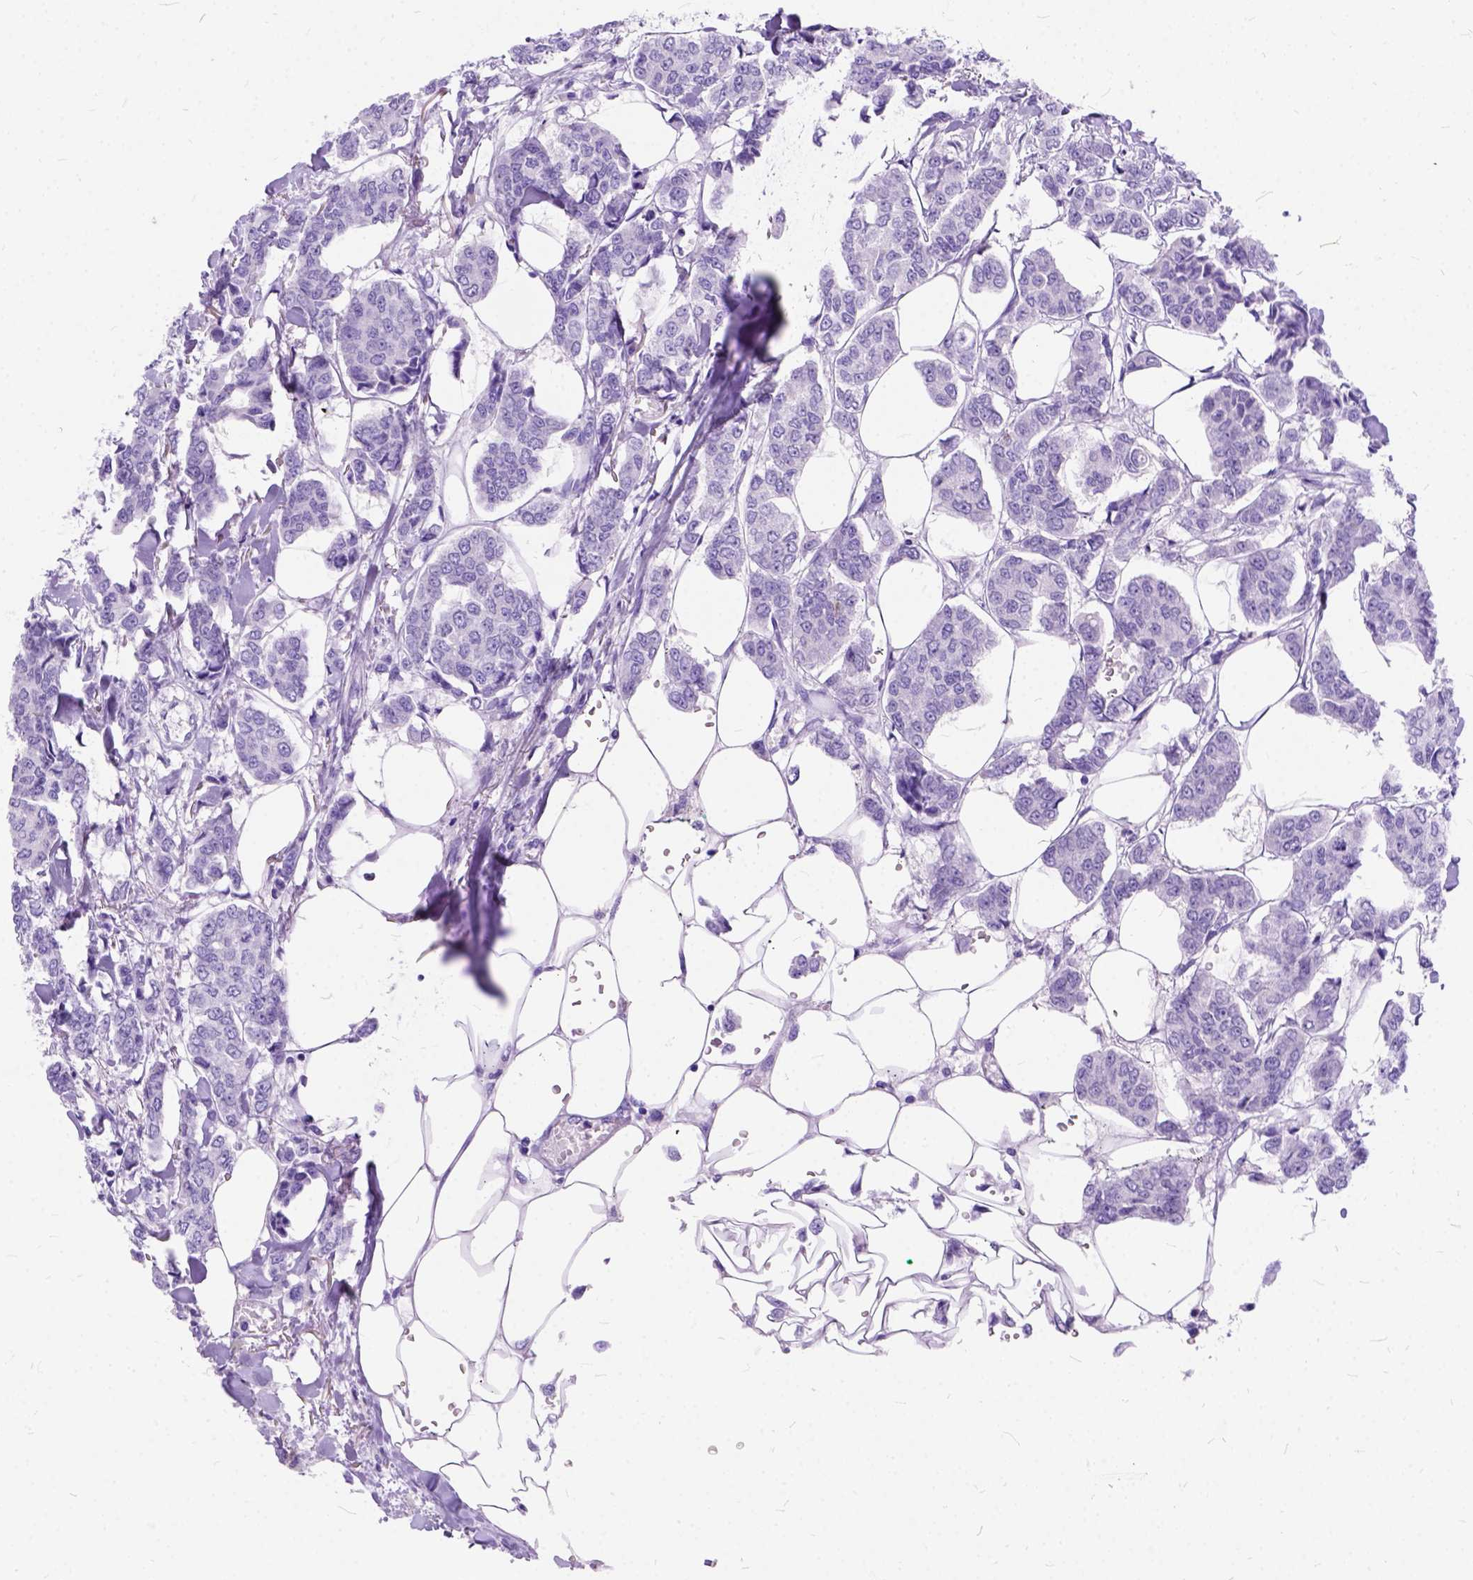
{"staining": {"intensity": "negative", "quantity": "none", "location": "none"}, "tissue": "breast cancer", "cell_type": "Tumor cells", "image_type": "cancer", "snomed": [{"axis": "morphology", "description": "Duct carcinoma"}, {"axis": "topography", "description": "Breast"}], "caption": "Histopathology image shows no significant protein positivity in tumor cells of breast infiltrating ductal carcinoma.", "gene": "C1QTNF3", "patient": {"sex": "female", "age": 94}}